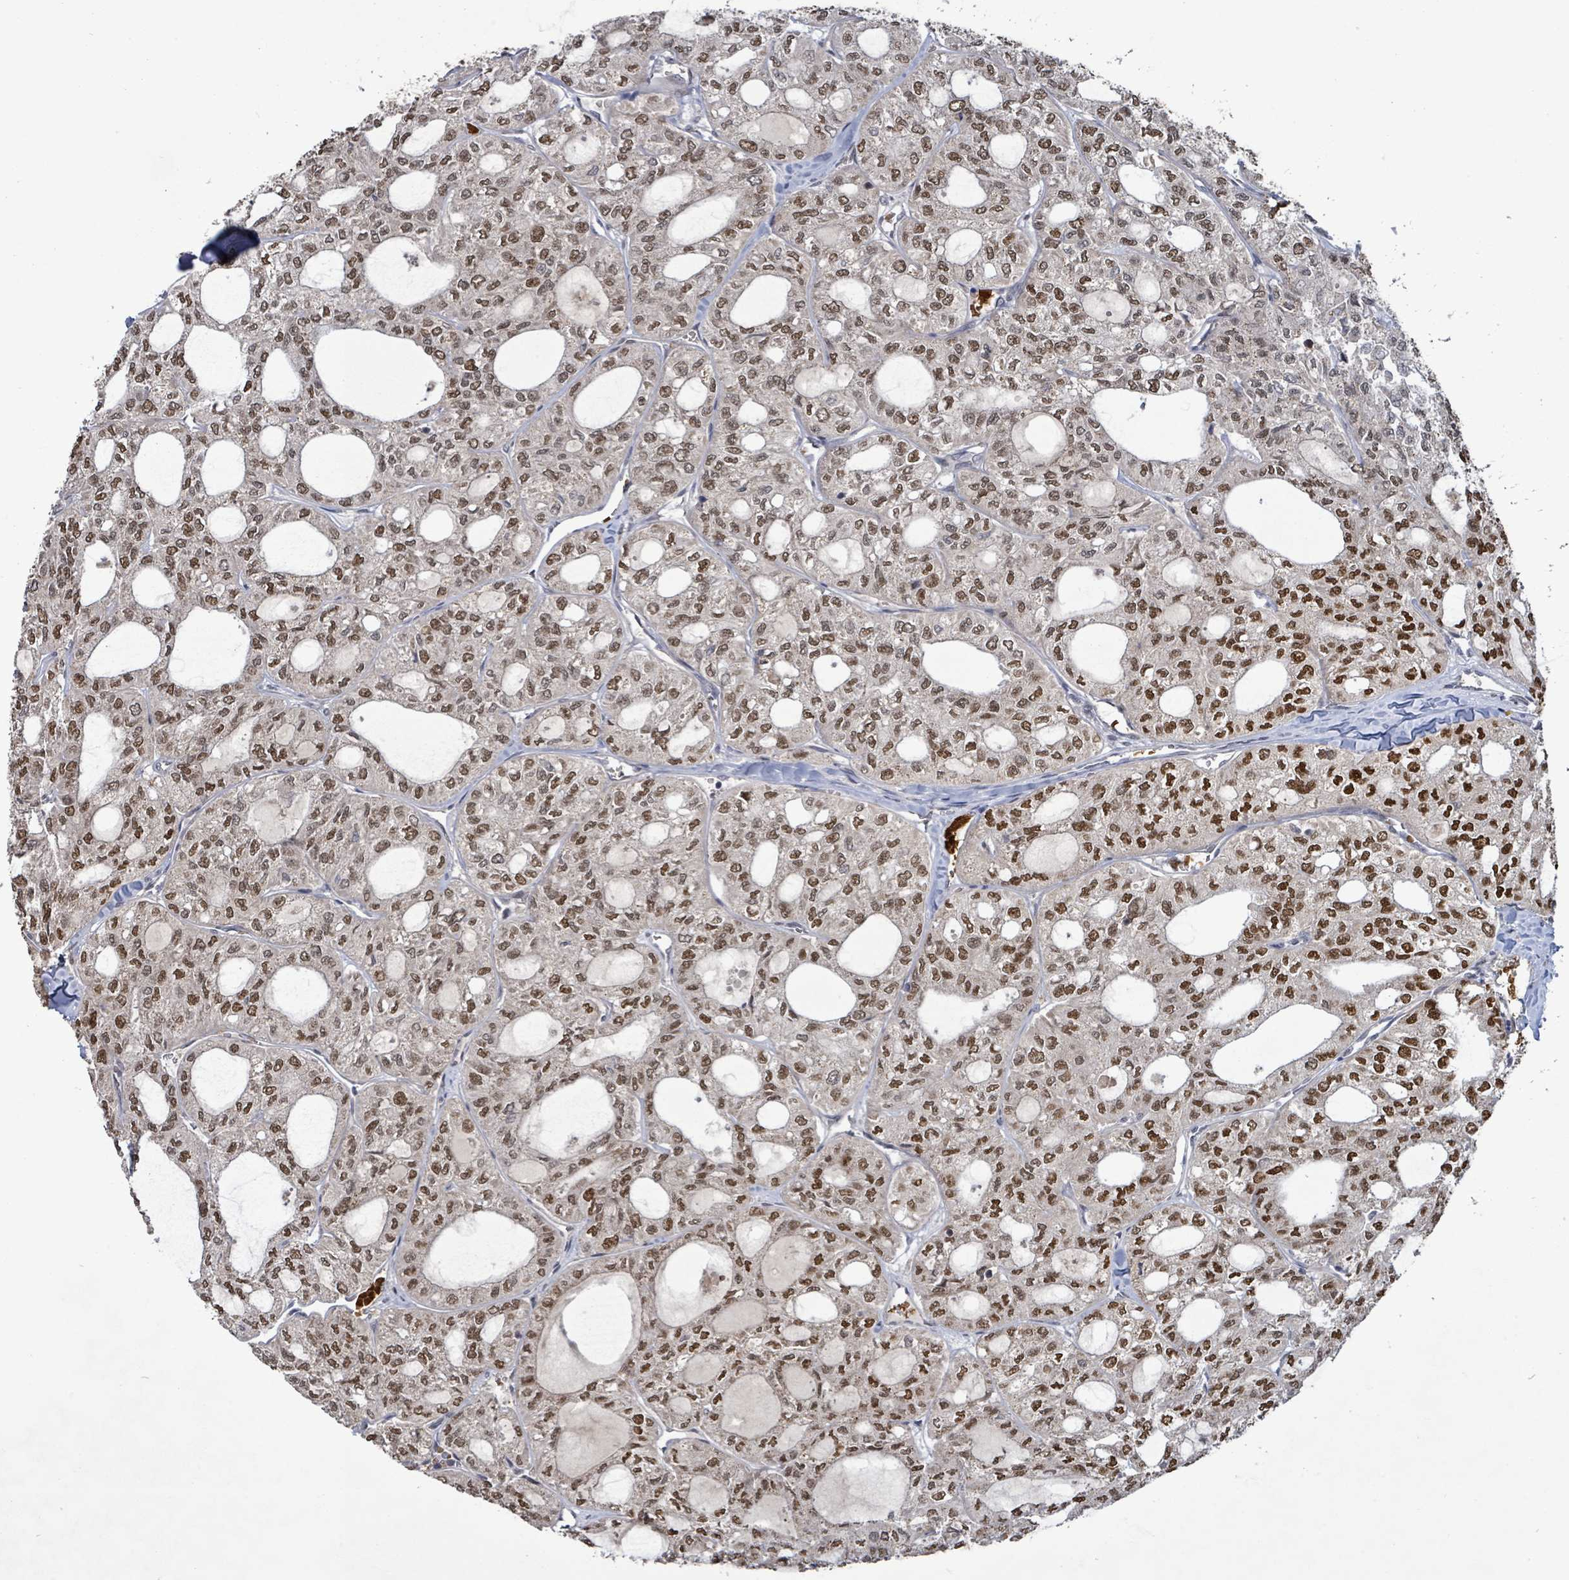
{"staining": {"intensity": "moderate", "quantity": ">75%", "location": "nuclear"}, "tissue": "thyroid cancer", "cell_type": "Tumor cells", "image_type": "cancer", "snomed": [{"axis": "morphology", "description": "Follicular adenoma carcinoma, NOS"}, {"axis": "topography", "description": "Thyroid gland"}], "caption": "DAB immunohistochemical staining of thyroid cancer (follicular adenoma carcinoma) exhibits moderate nuclear protein positivity in about >75% of tumor cells. The protein of interest is stained brown, and the nuclei are stained in blue (DAB IHC with brightfield microscopy, high magnification).", "gene": "PATZ1", "patient": {"sex": "male", "age": 75}}